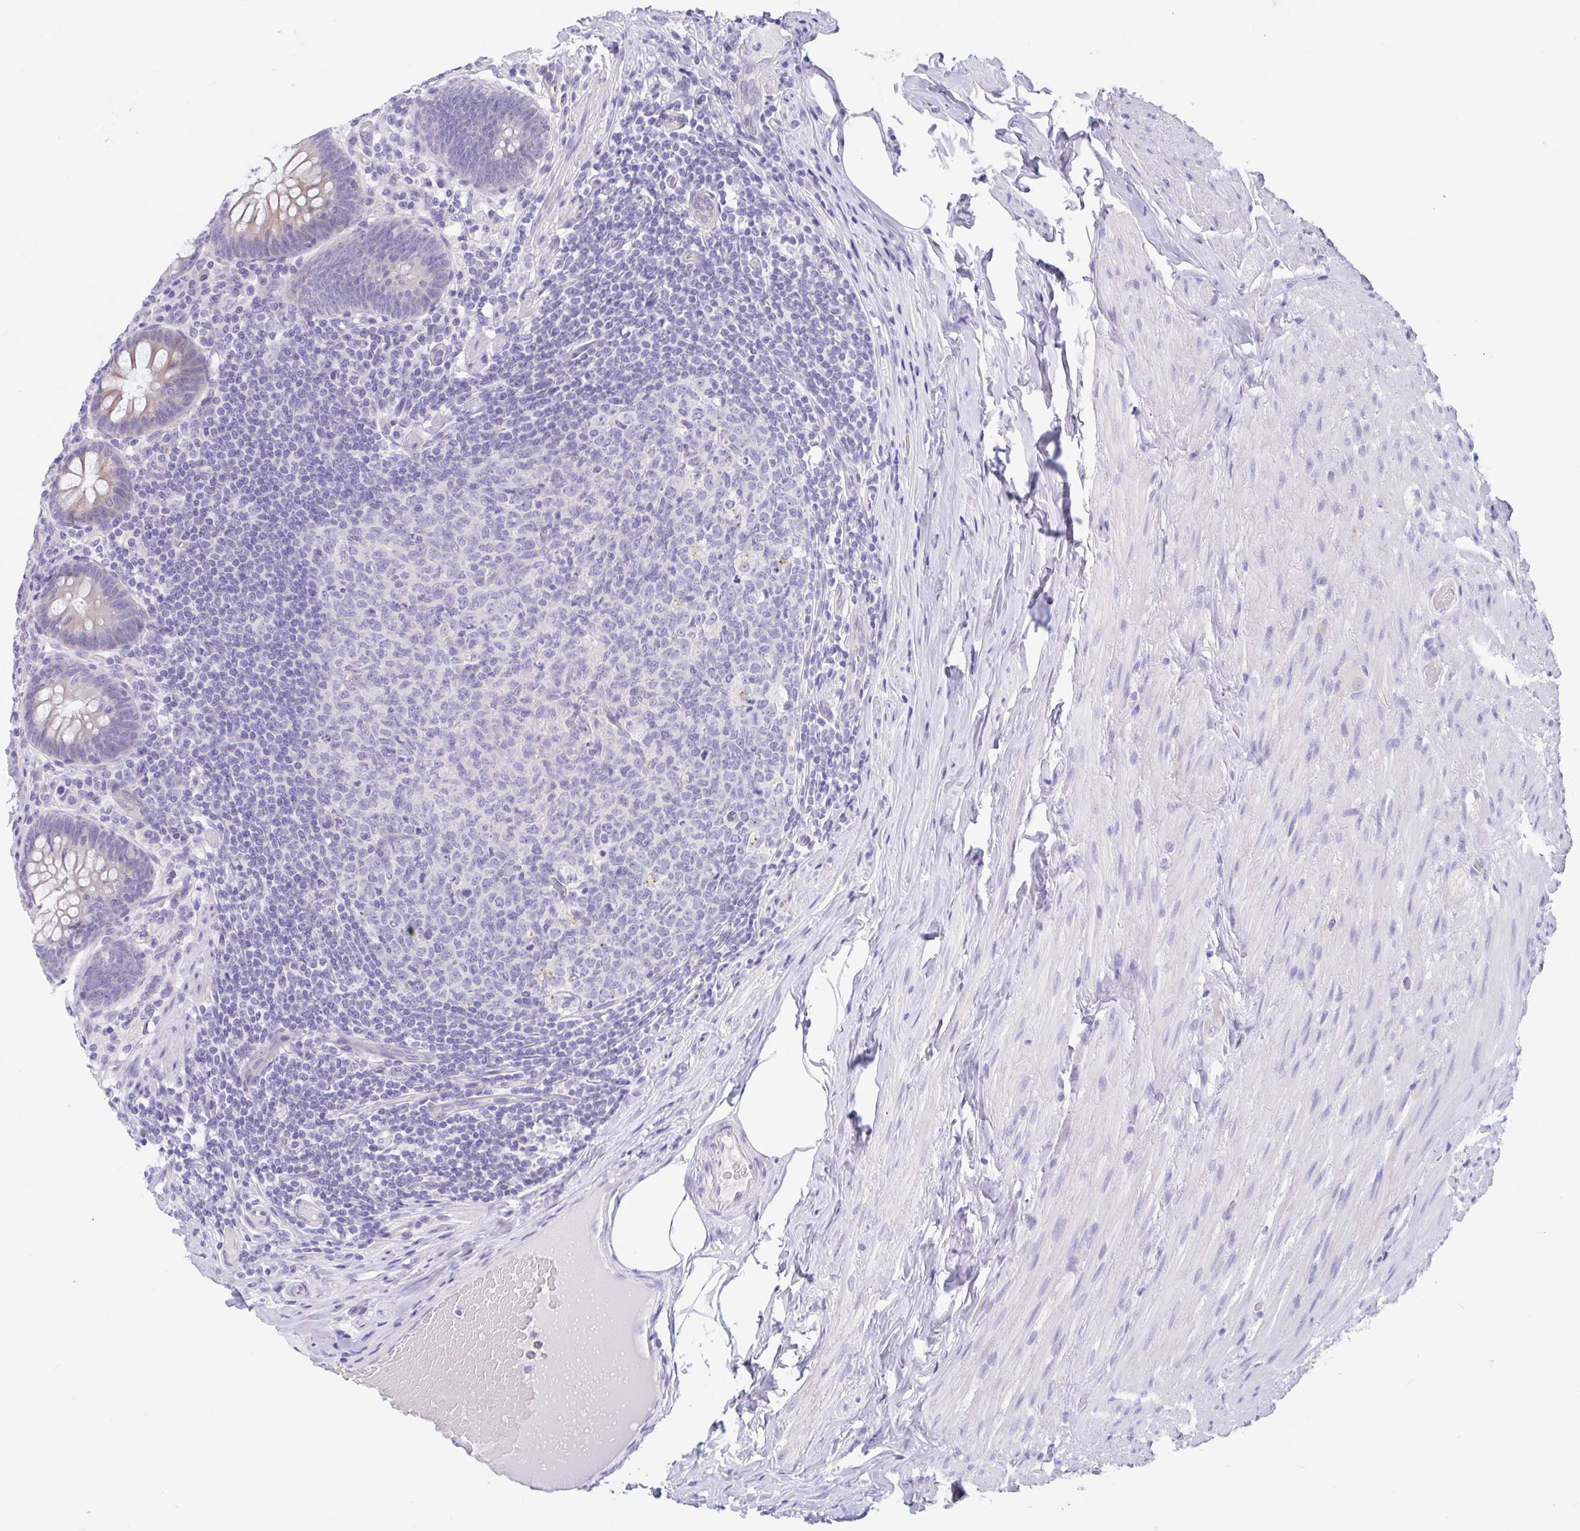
{"staining": {"intensity": "weak", "quantity": "25%-75%", "location": "cytoplasmic/membranous"}, "tissue": "appendix", "cell_type": "Glandular cells", "image_type": "normal", "snomed": [{"axis": "morphology", "description": "Normal tissue, NOS"}, {"axis": "topography", "description": "Appendix"}], "caption": "This micrograph demonstrates immunohistochemistry (IHC) staining of unremarkable human appendix, with low weak cytoplasmic/membranous positivity in approximately 25%-75% of glandular cells.", "gene": "OR6N2", "patient": {"sex": "male", "age": 71}}